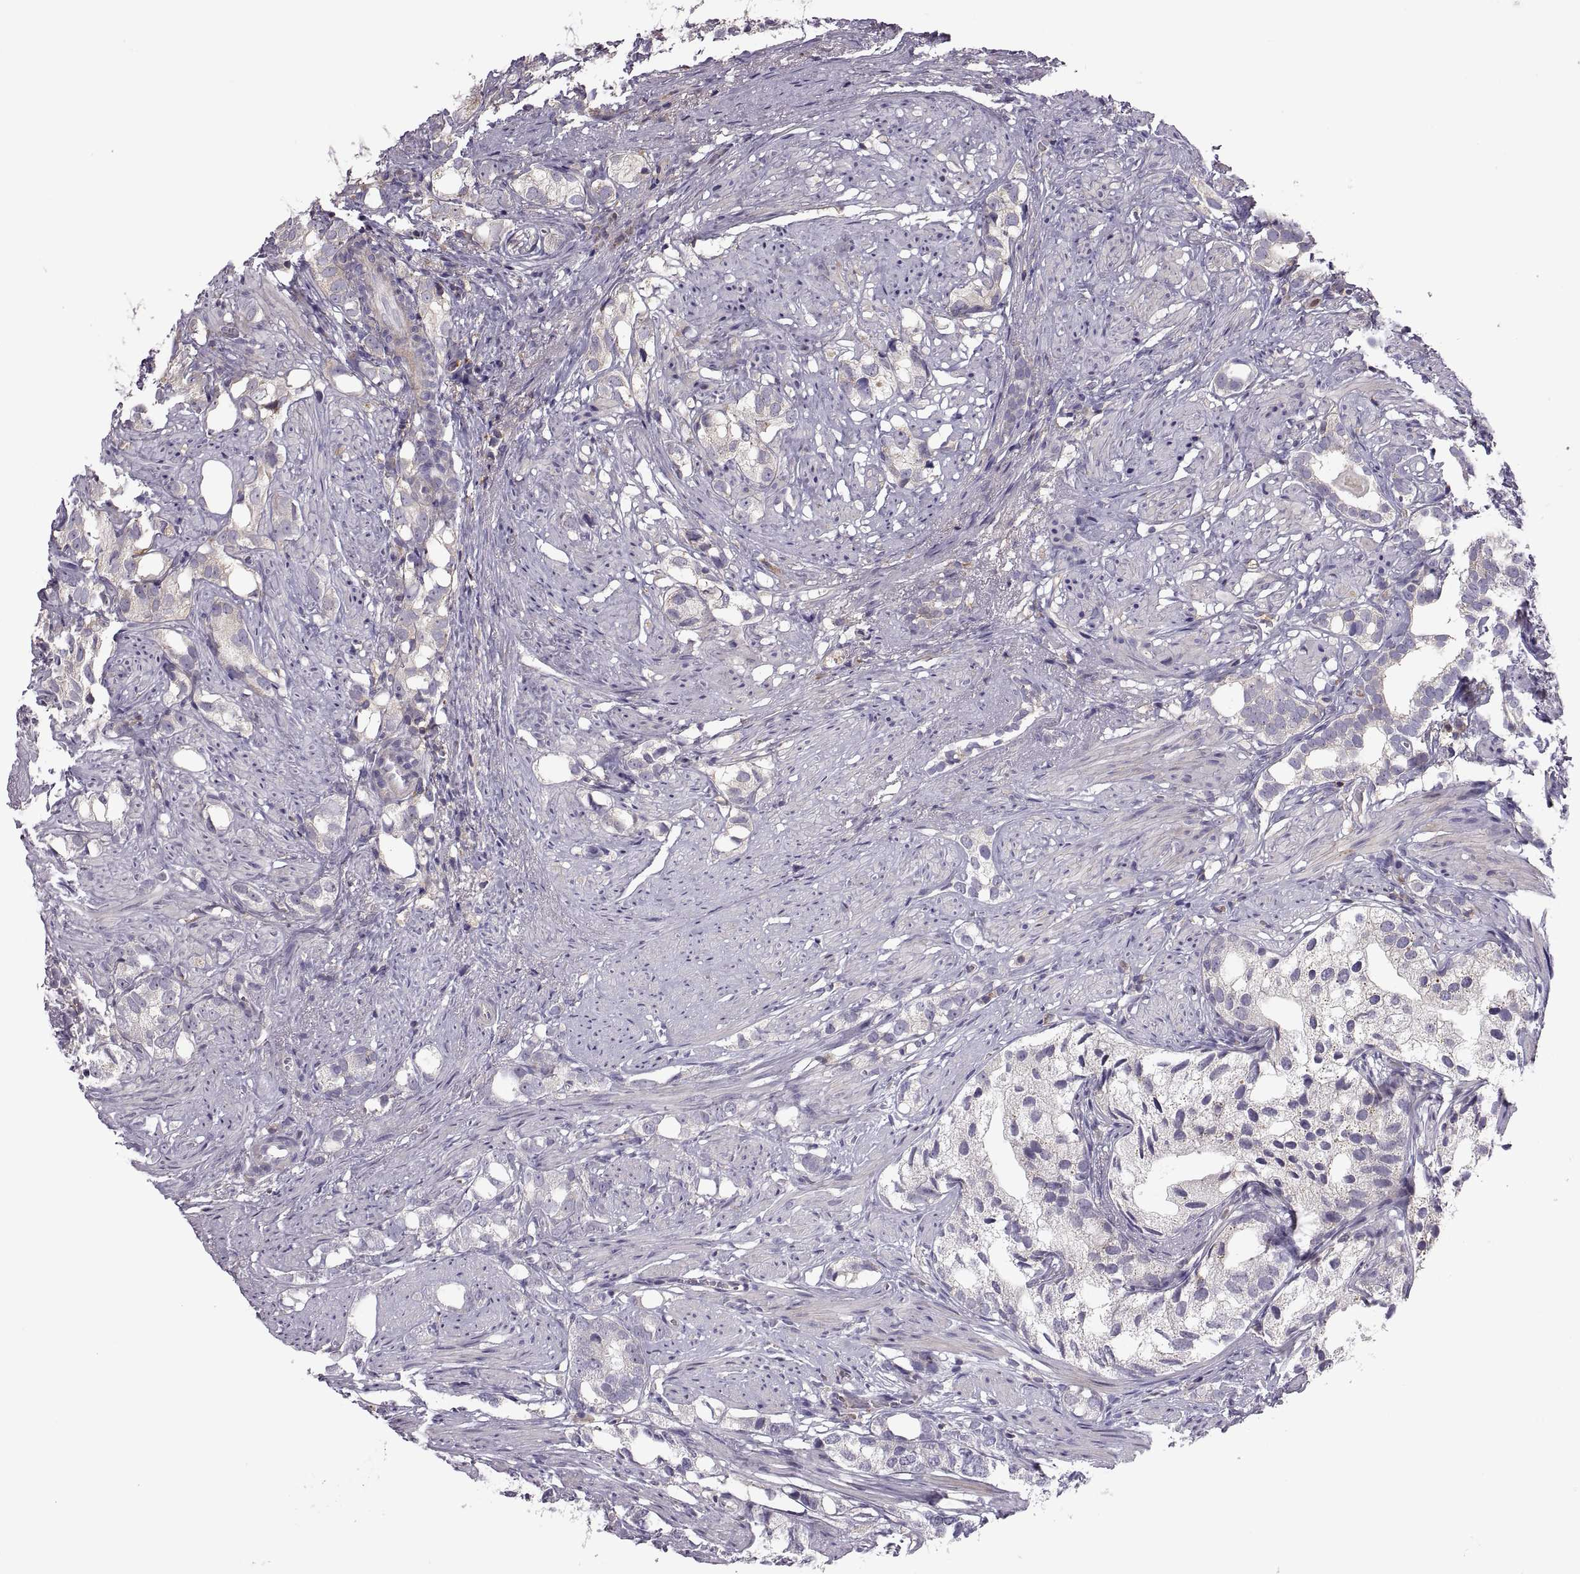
{"staining": {"intensity": "negative", "quantity": "none", "location": "none"}, "tissue": "prostate cancer", "cell_type": "Tumor cells", "image_type": "cancer", "snomed": [{"axis": "morphology", "description": "Adenocarcinoma, High grade"}, {"axis": "topography", "description": "Prostate"}], "caption": "Image shows no significant protein expression in tumor cells of prostate adenocarcinoma (high-grade). (DAB immunohistochemistry visualized using brightfield microscopy, high magnification).", "gene": "SPATA32", "patient": {"sex": "male", "age": 82}}